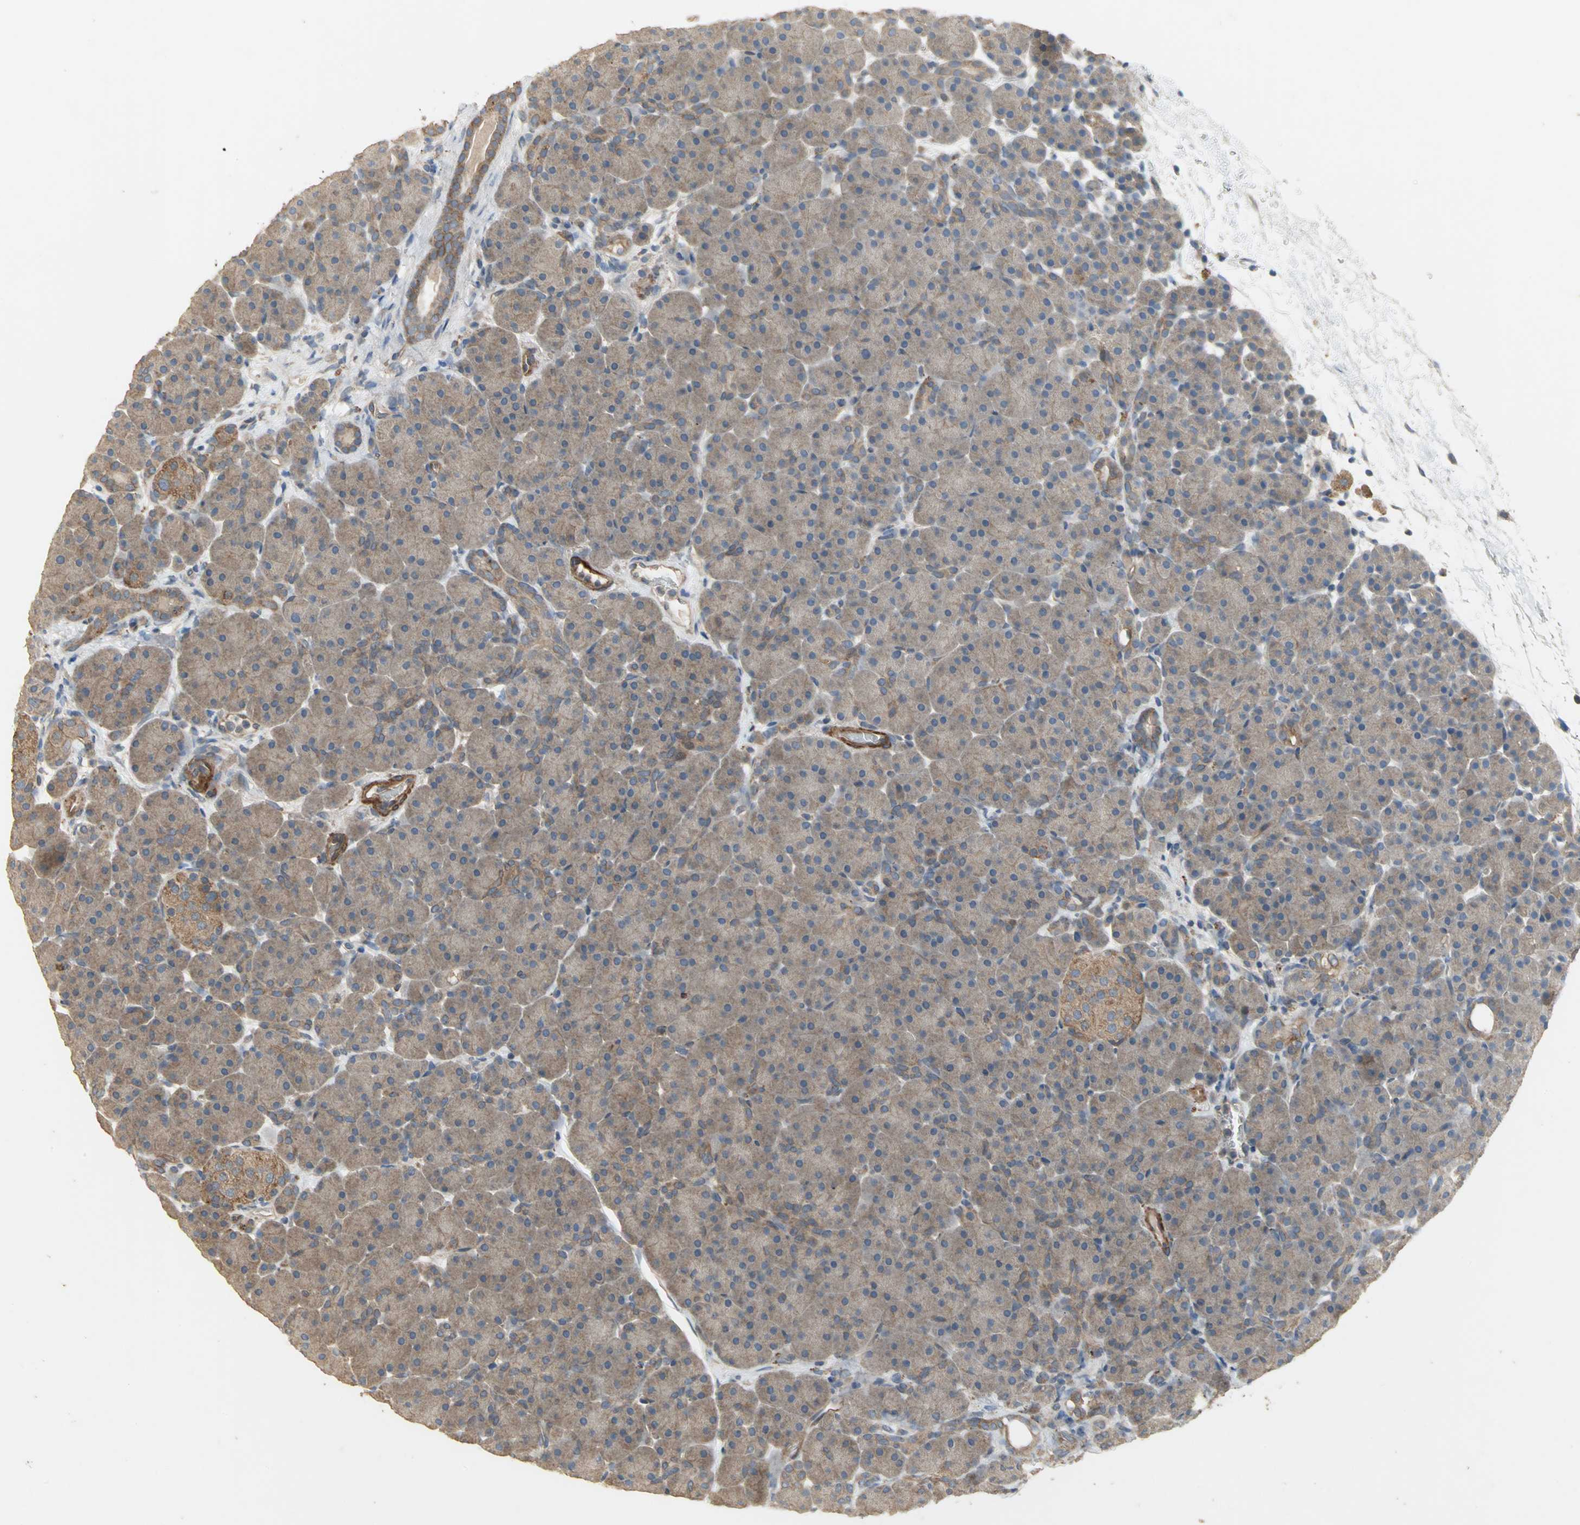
{"staining": {"intensity": "weak", "quantity": ">75%", "location": "cytoplasmic/membranous"}, "tissue": "pancreas", "cell_type": "Exocrine glandular cells", "image_type": "normal", "snomed": [{"axis": "morphology", "description": "Normal tissue, NOS"}, {"axis": "topography", "description": "Pancreas"}], "caption": "Immunohistochemical staining of normal pancreas shows weak cytoplasmic/membranous protein expression in about >75% of exocrine glandular cells. The protein is stained brown, and the nuclei are stained in blue (DAB (3,3'-diaminobenzidine) IHC with brightfield microscopy, high magnification).", "gene": "MET", "patient": {"sex": "male", "age": 66}}